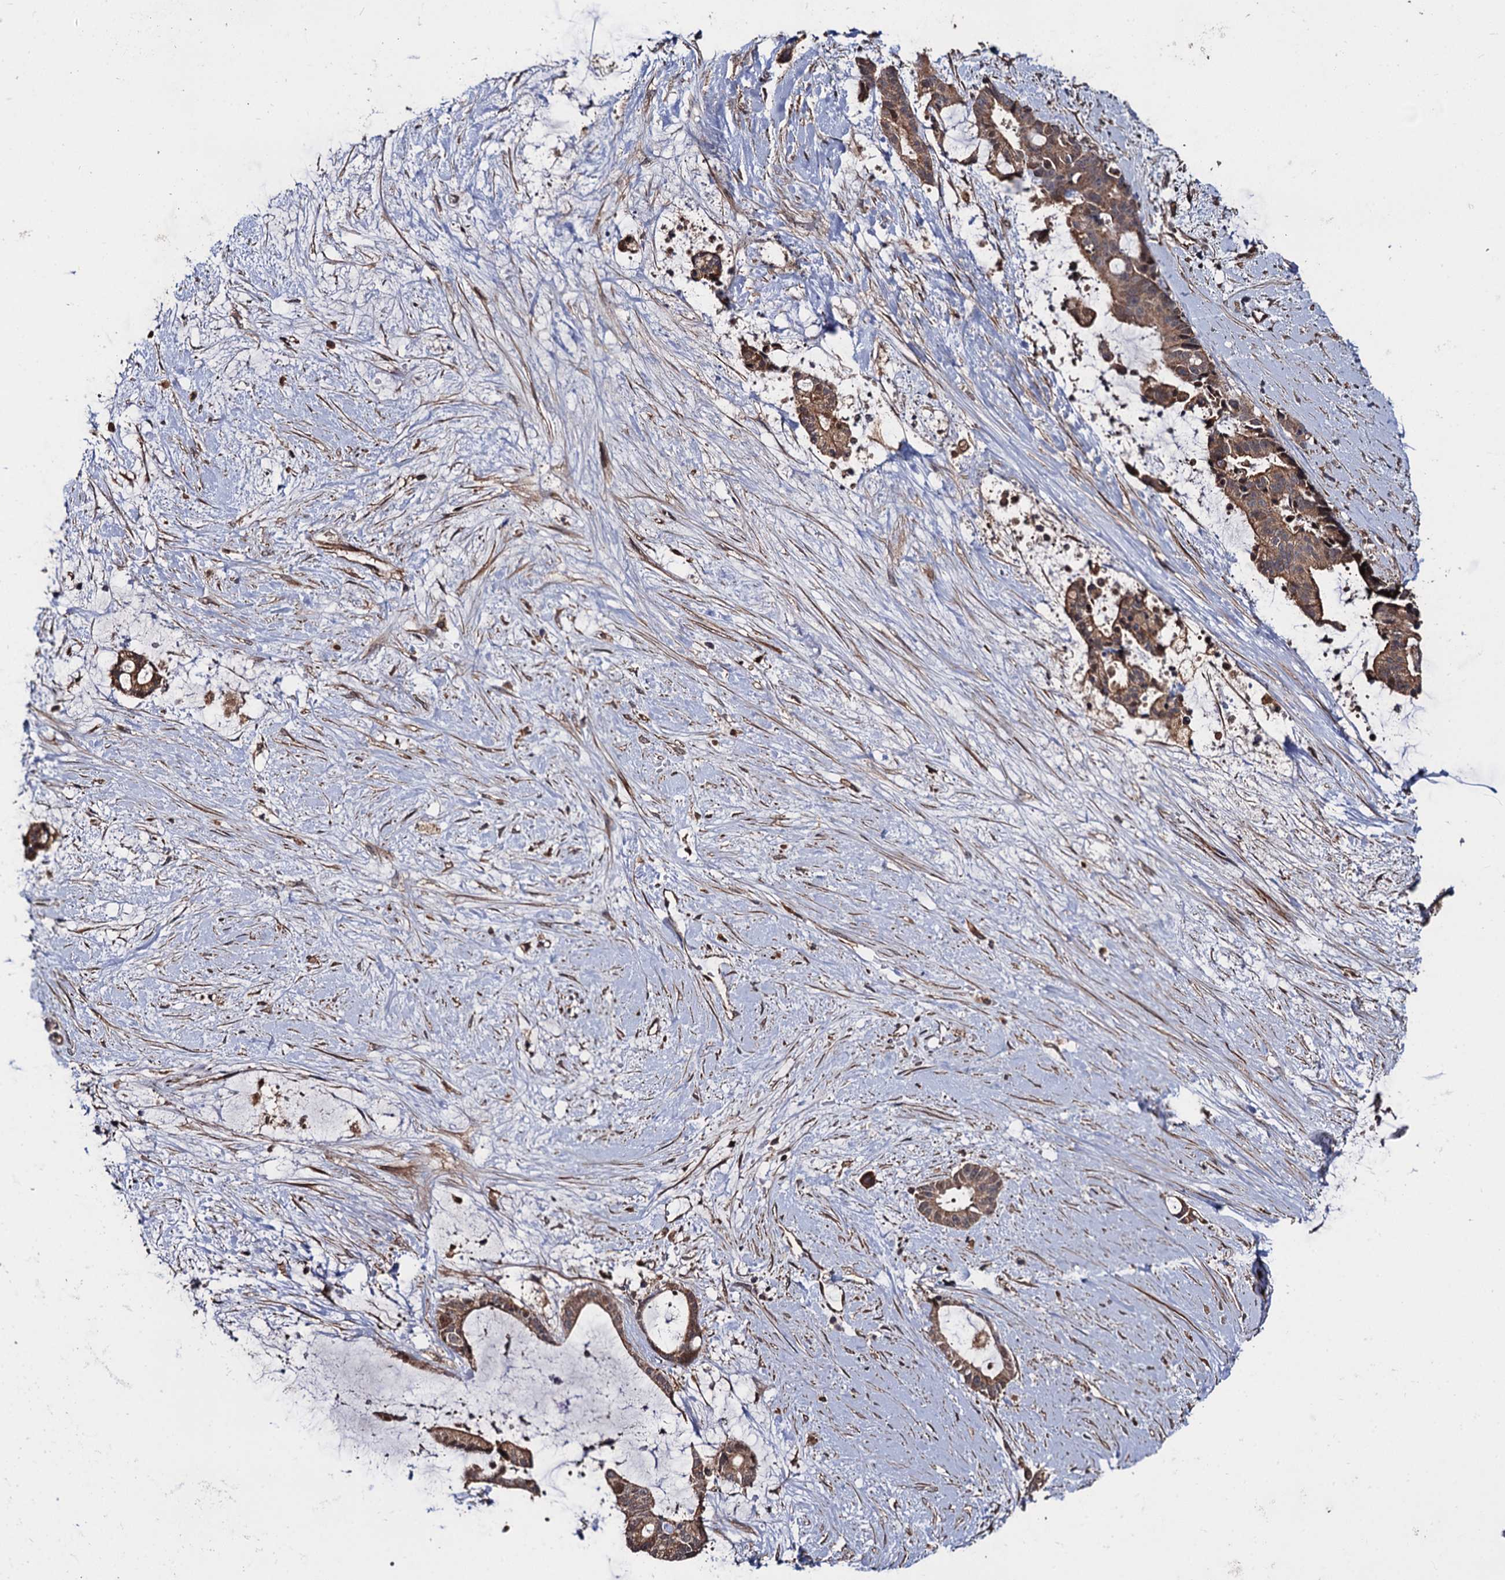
{"staining": {"intensity": "moderate", "quantity": ">75%", "location": "cytoplasmic/membranous"}, "tissue": "liver cancer", "cell_type": "Tumor cells", "image_type": "cancer", "snomed": [{"axis": "morphology", "description": "Normal tissue, NOS"}, {"axis": "morphology", "description": "Cholangiocarcinoma"}, {"axis": "topography", "description": "Liver"}, {"axis": "topography", "description": "Peripheral nerve tissue"}], "caption": "Immunohistochemical staining of liver cancer shows medium levels of moderate cytoplasmic/membranous protein staining in approximately >75% of tumor cells.", "gene": "FSIP1", "patient": {"sex": "female", "age": 73}}